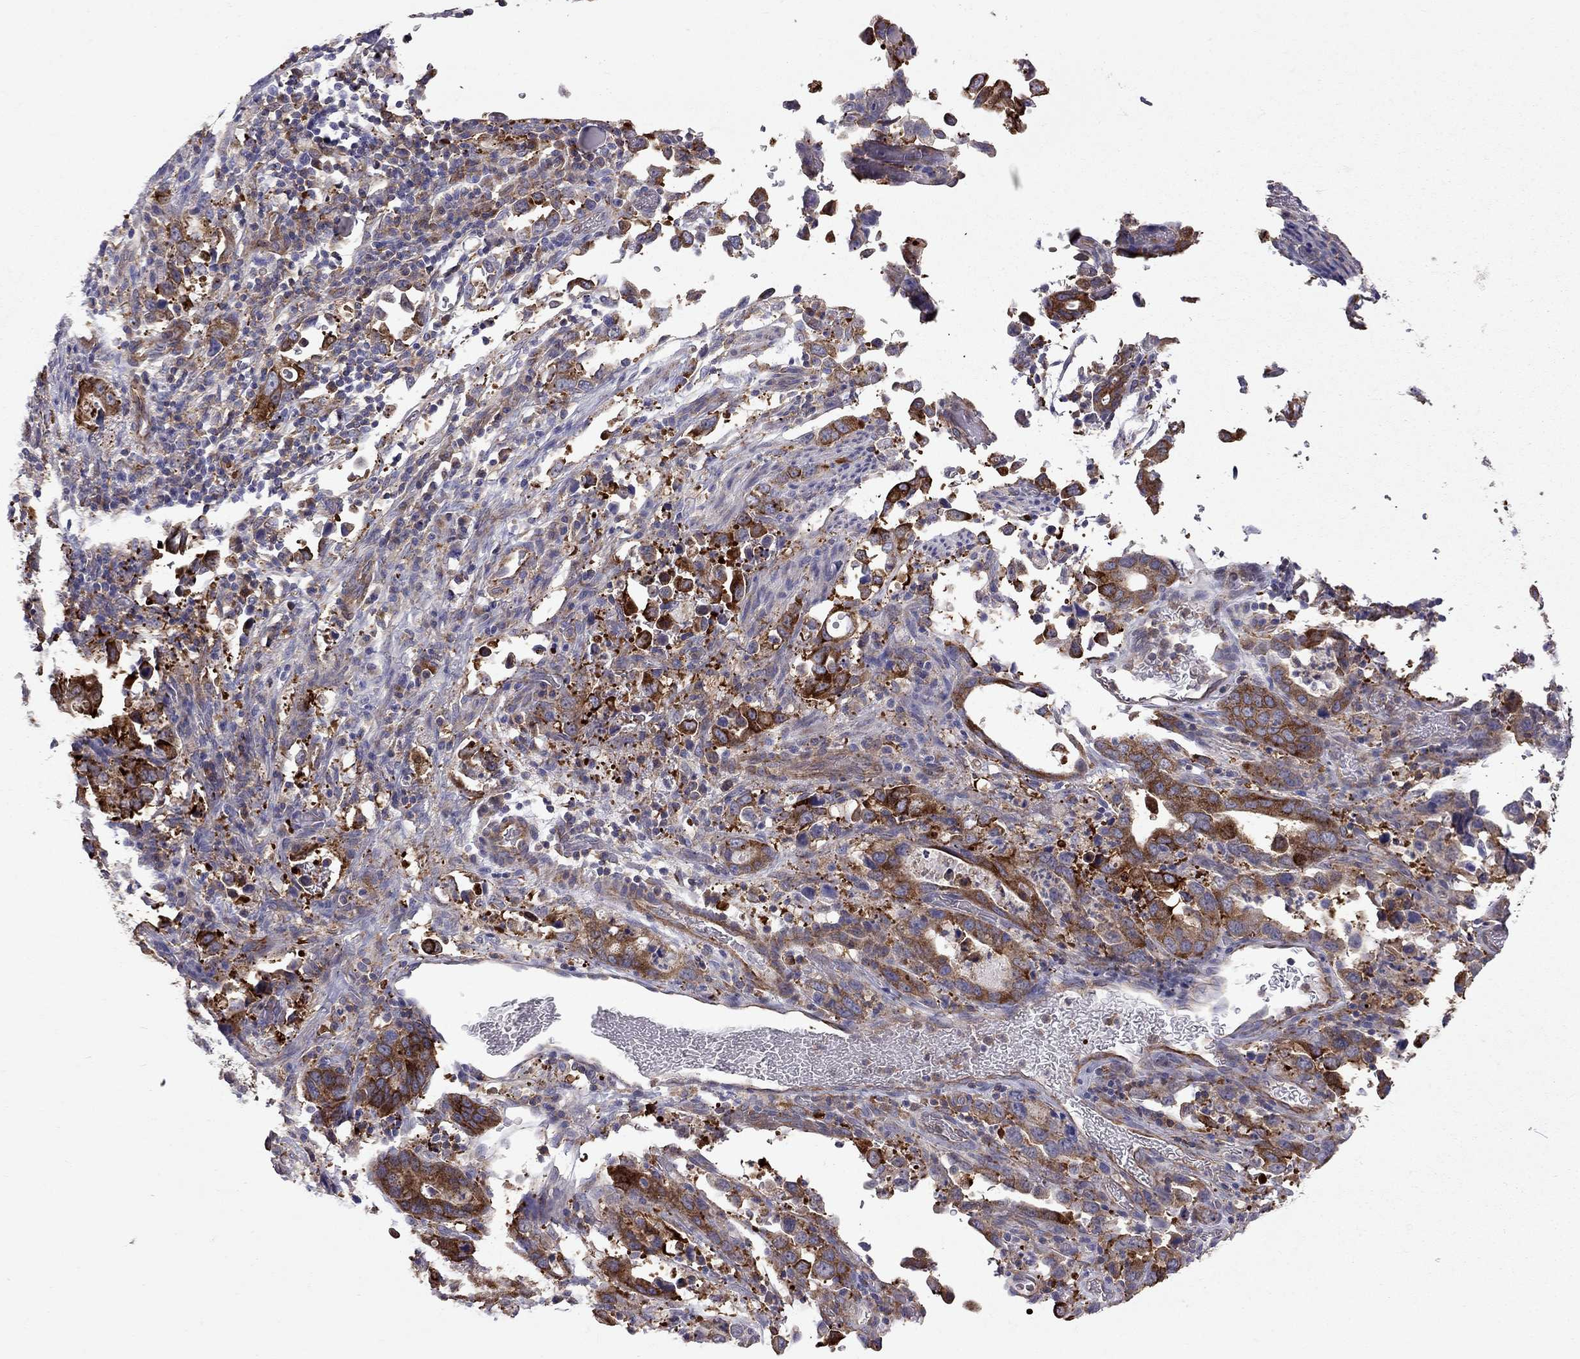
{"staining": {"intensity": "strong", "quantity": ">75%", "location": "cytoplasmic/membranous"}, "tissue": "stomach cancer", "cell_type": "Tumor cells", "image_type": "cancer", "snomed": [{"axis": "morphology", "description": "Adenocarcinoma, NOS"}, {"axis": "topography", "description": "Stomach, upper"}], "caption": "A high-resolution photomicrograph shows immunohistochemistry staining of stomach adenocarcinoma, which reveals strong cytoplasmic/membranous positivity in about >75% of tumor cells.", "gene": "EIF4E3", "patient": {"sex": "male", "age": 74}}